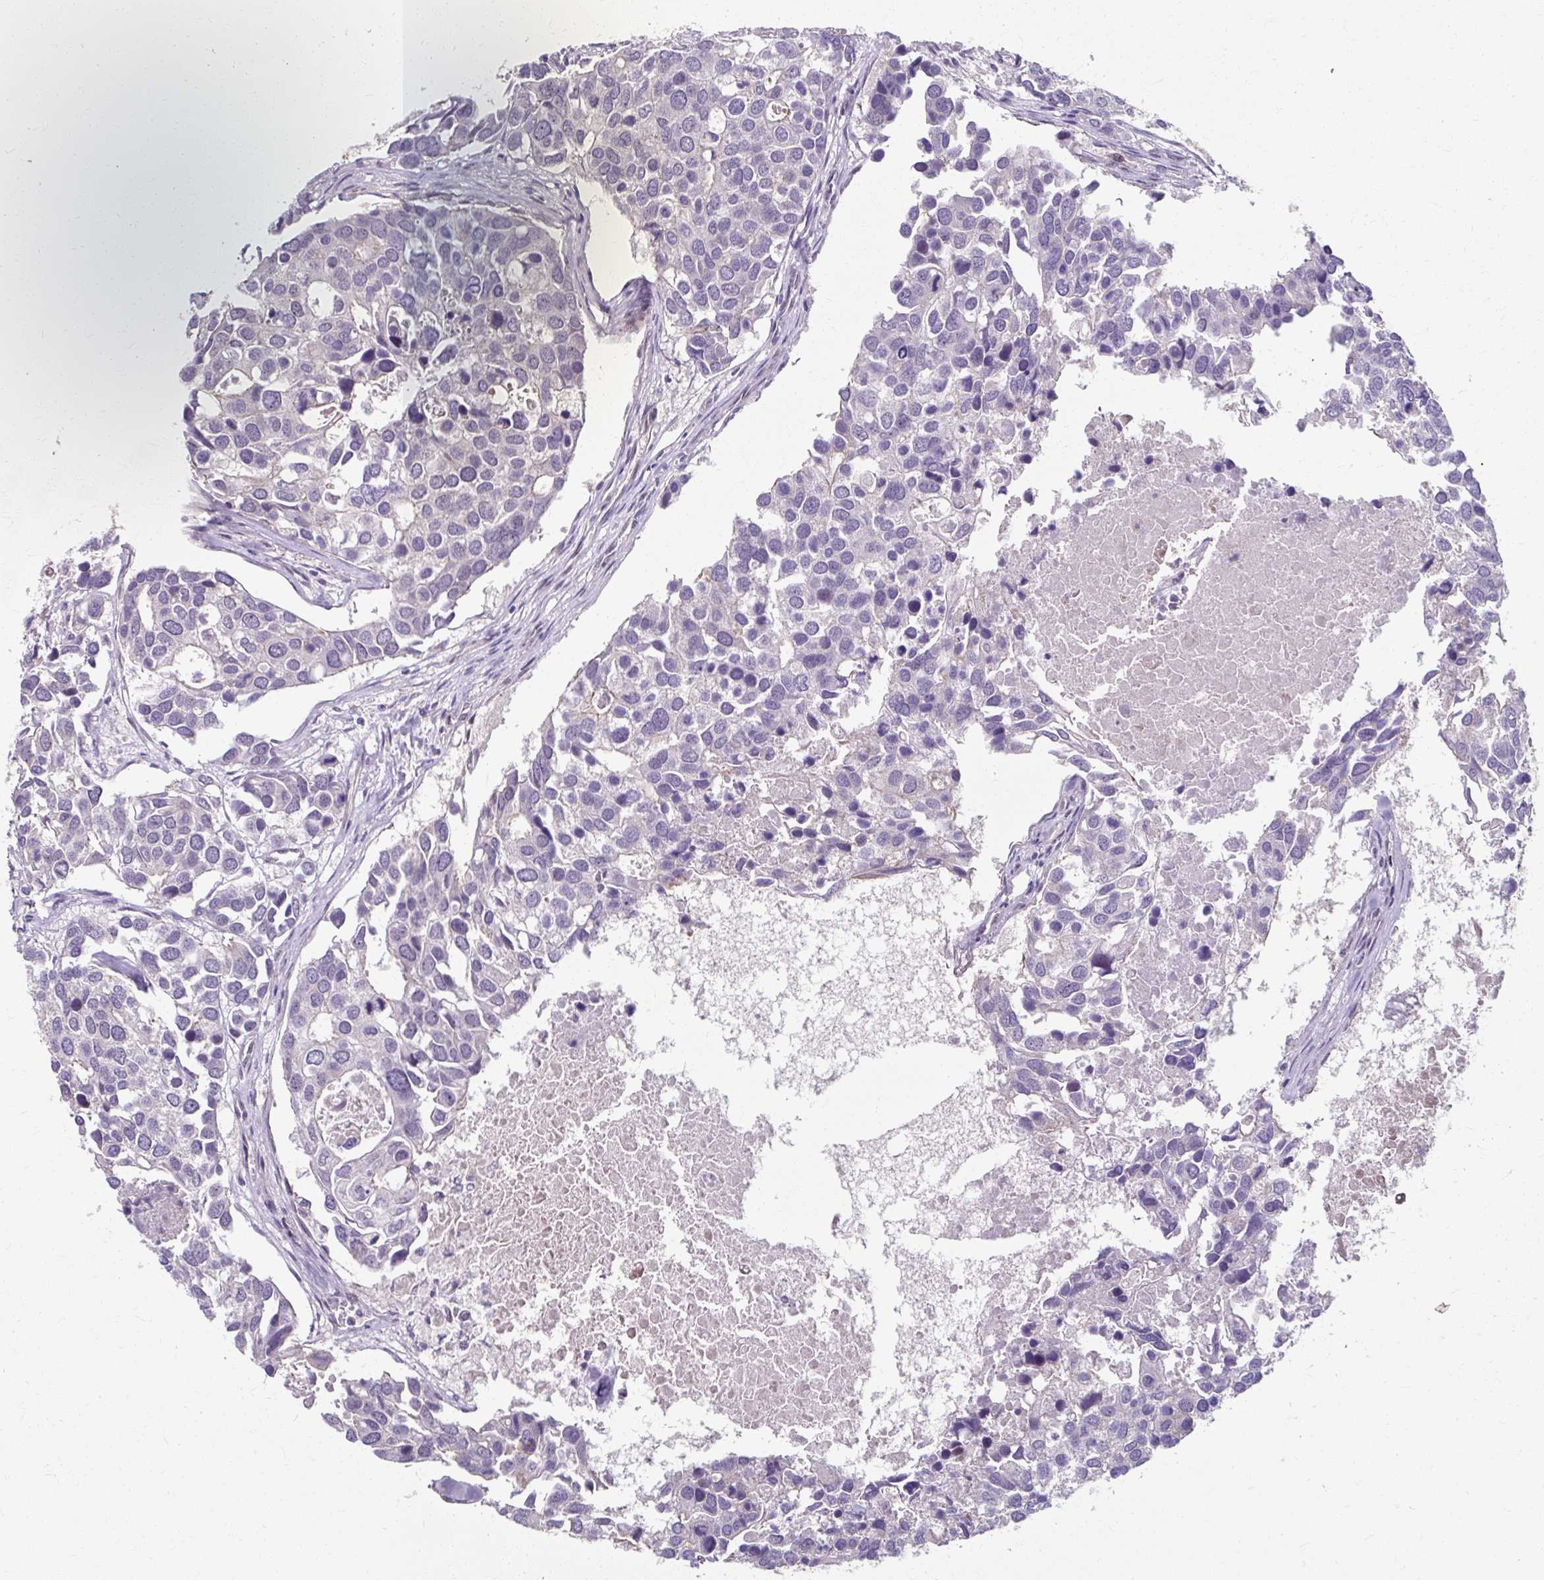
{"staining": {"intensity": "negative", "quantity": "none", "location": "none"}, "tissue": "breast cancer", "cell_type": "Tumor cells", "image_type": "cancer", "snomed": [{"axis": "morphology", "description": "Duct carcinoma"}, {"axis": "topography", "description": "Breast"}], "caption": "Human breast cancer stained for a protein using immunohistochemistry shows no staining in tumor cells.", "gene": "ZNF555", "patient": {"sex": "female", "age": 83}}